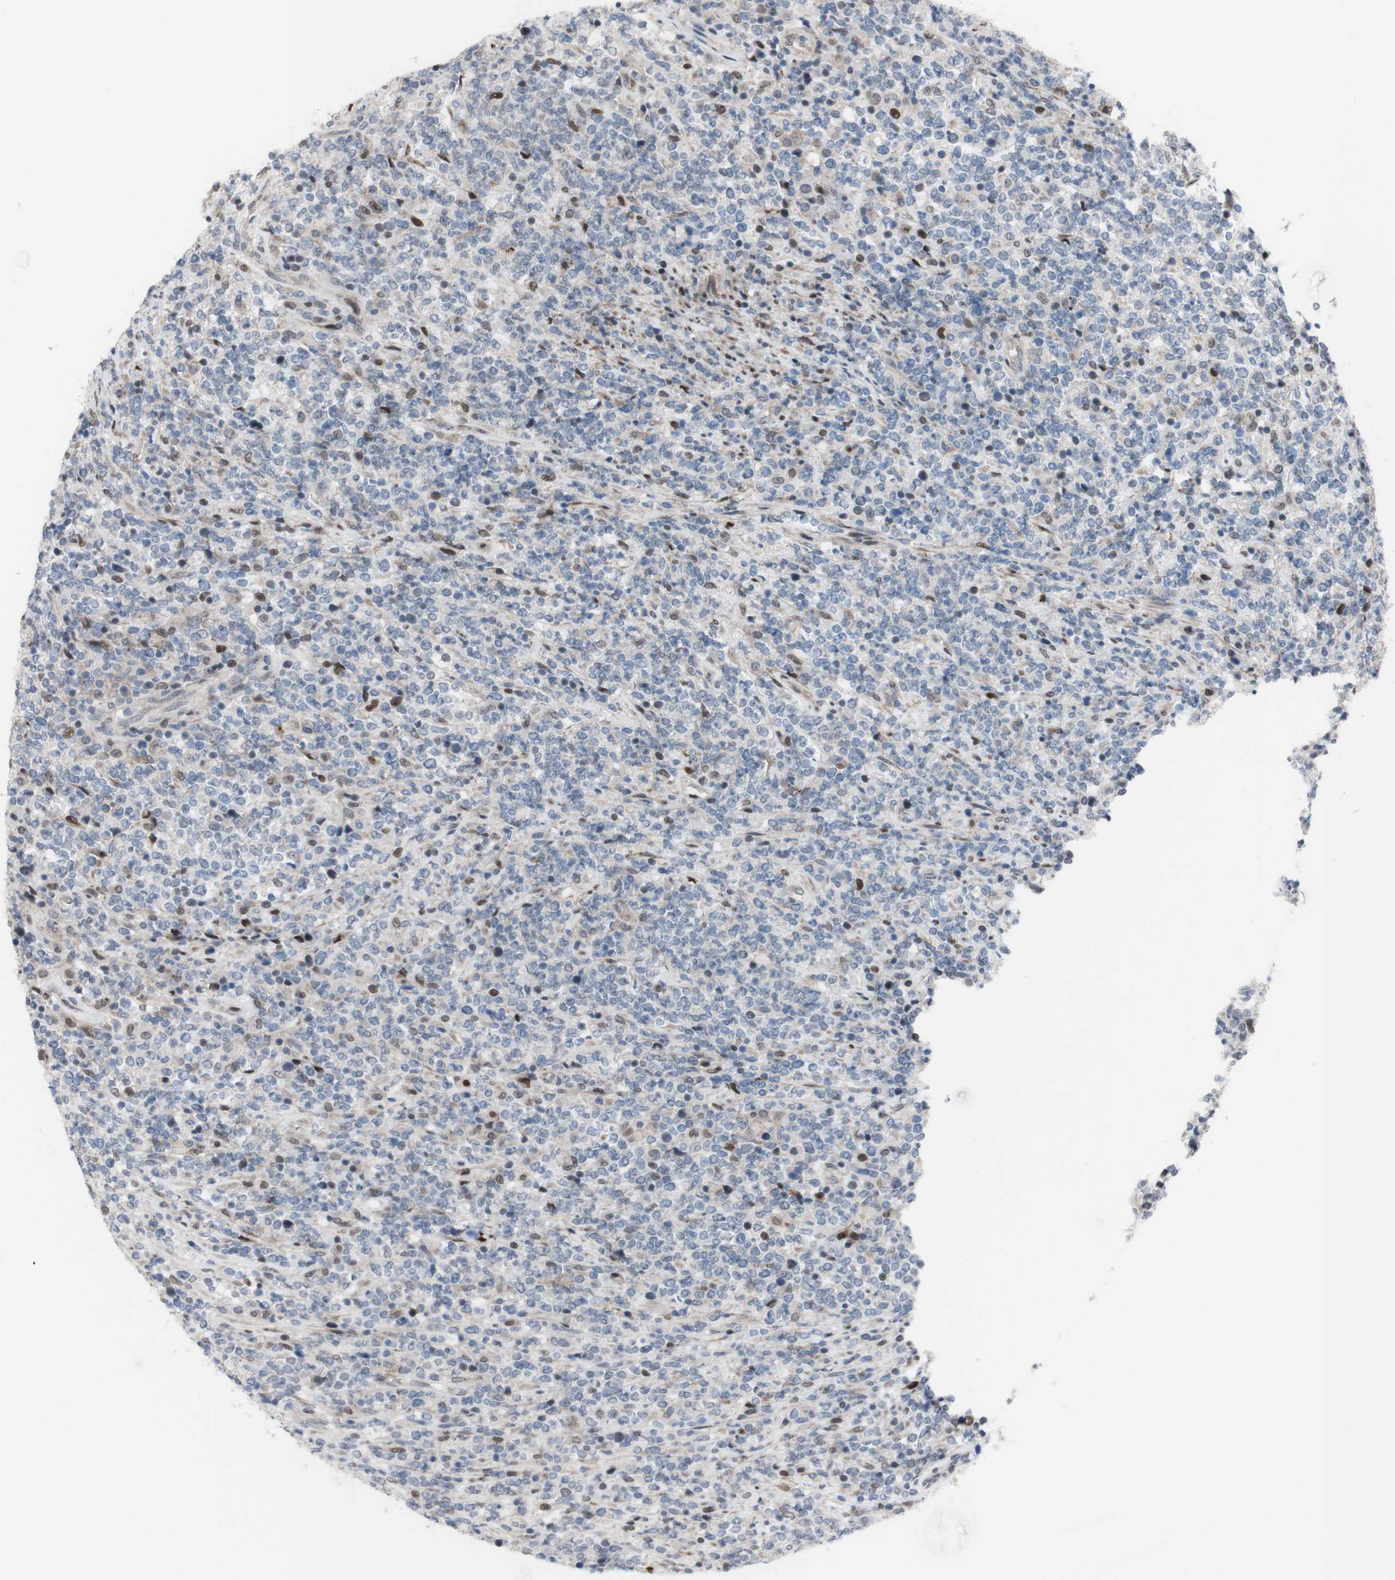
{"staining": {"intensity": "negative", "quantity": "none", "location": "none"}, "tissue": "lymphoma", "cell_type": "Tumor cells", "image_type": "cancer", "snomed": [{"axis": "morphology", "description": "Malignant lymphoma, non-Hodgkin's type, High grade"}, {"axis": "topography", "description": "Soft tissue"}], "caption": "An IHC micrograph of lymphoma is shown. There is no staining in tumor cells of lymphoma.", "gene": "PHTF2", "patient": {"sex": "male", "age": 18}}